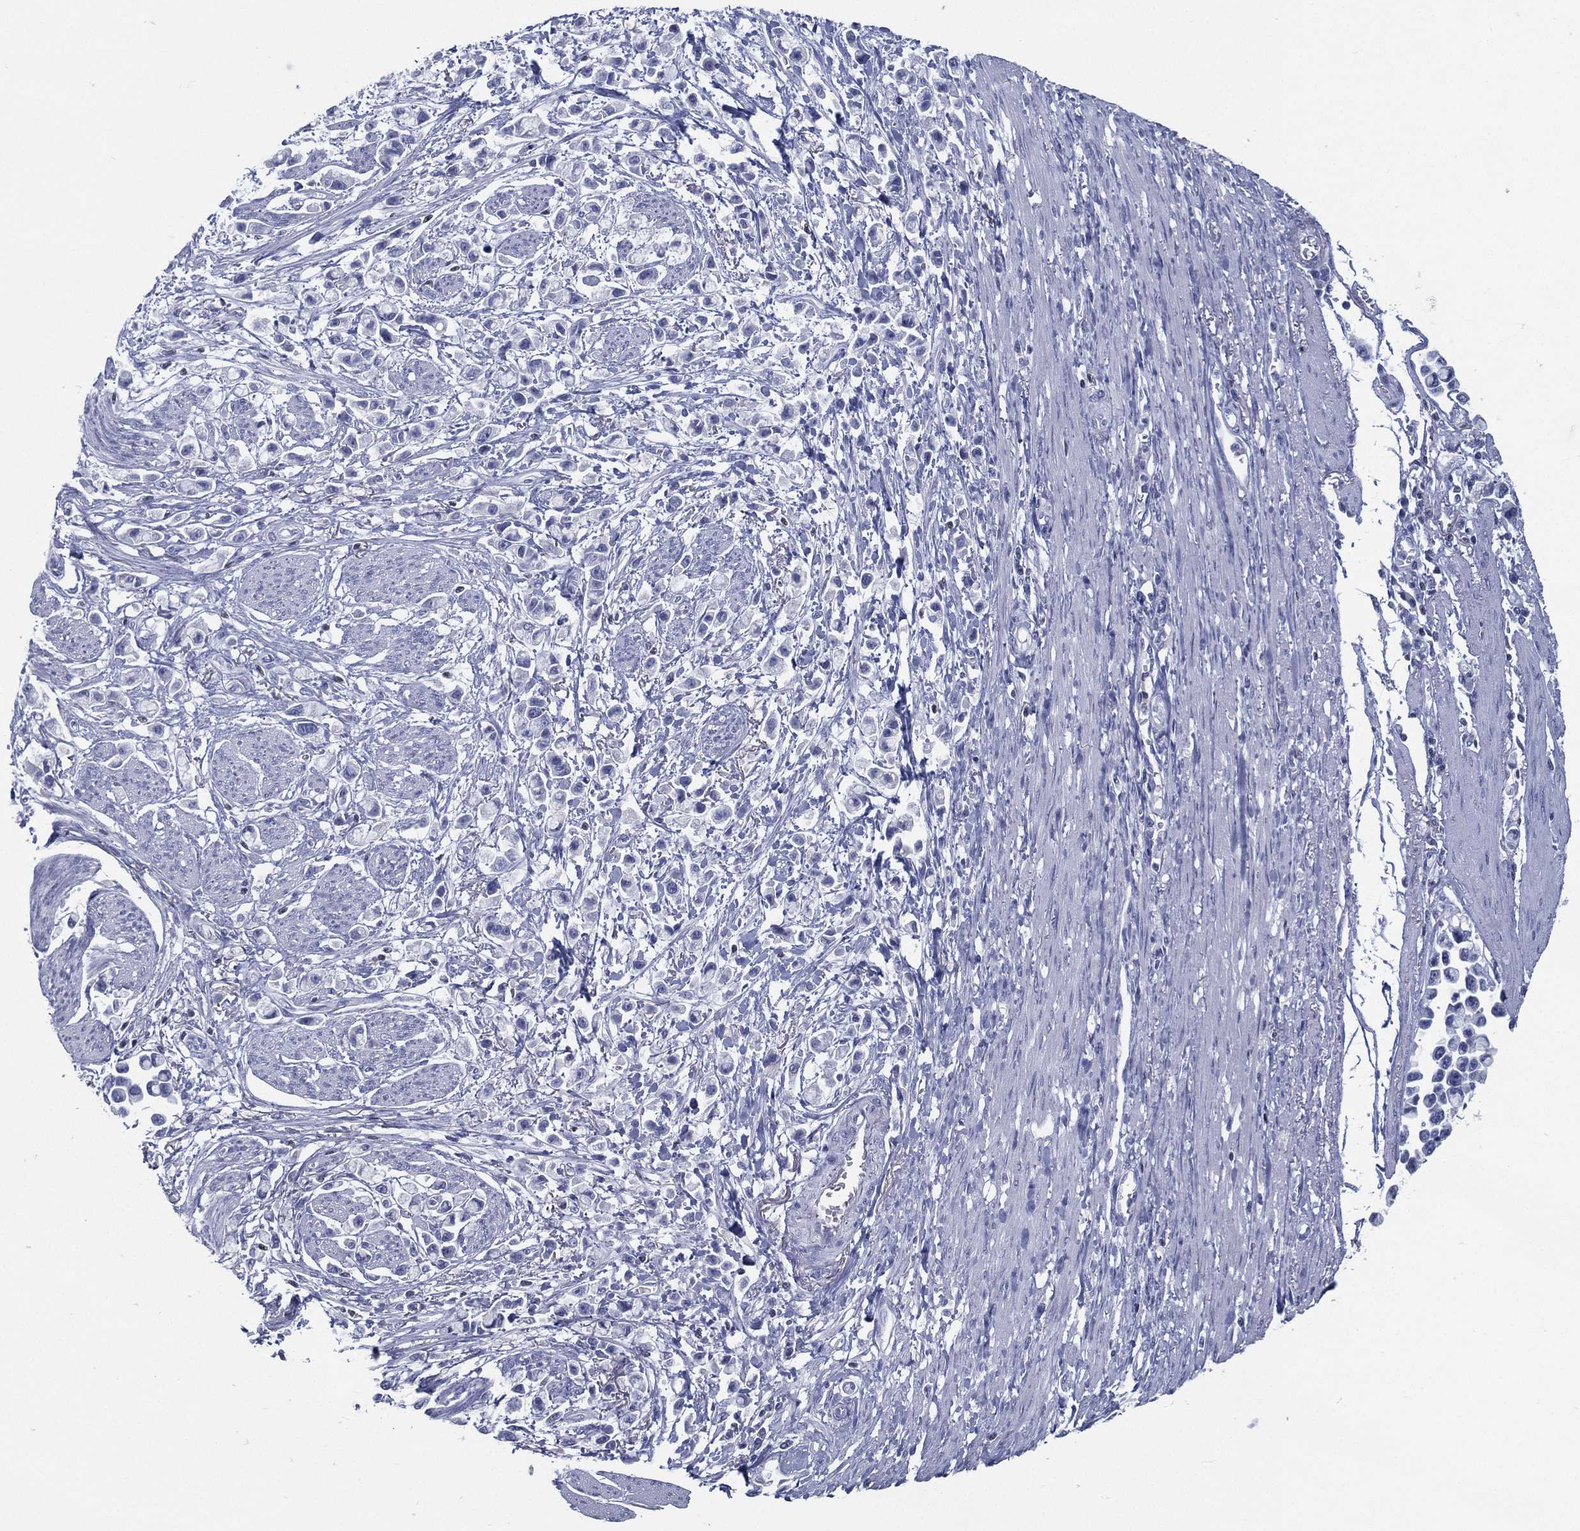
{"staining": {"intensity": "negative", "quantity": "none", "location": "none"}, "tissue": "stomach cancer", "cell_type": "Tumor cells", "image_type": "cancer", "snomed": [{"axis": "morphology", "description": "Adenocarcinoma, NOS"}, {"axis": "topography", "description": "Stomach"}], "caption": "Histopathology image shows no significant protein staining in tumor cells of stomach cancer.", "gene": "PYHIN1", "patient": {"sex": "female", "age": 81}}